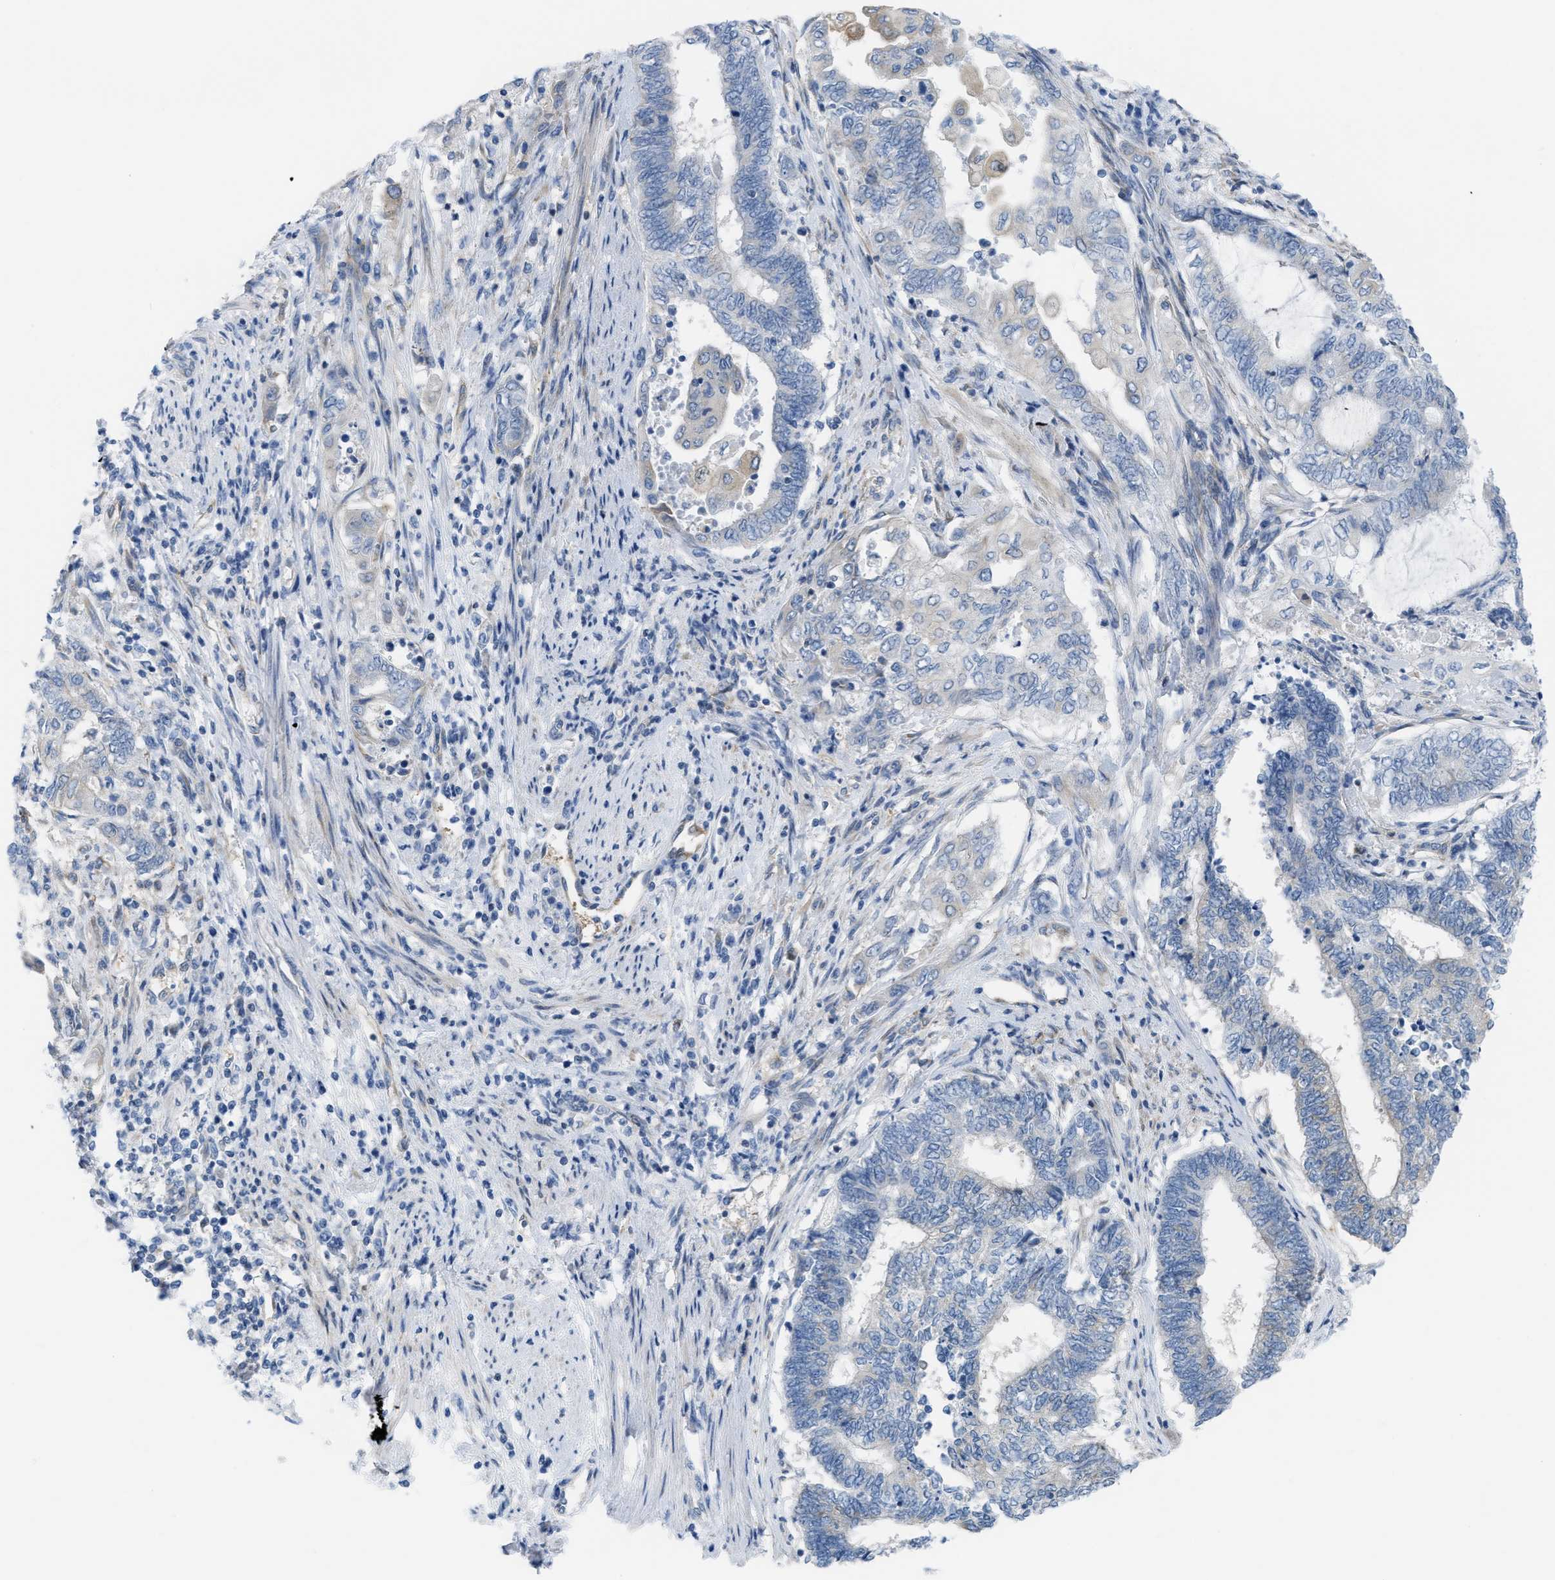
{"staining": {"intensity": "negative", "quantity": "none", "location": "none"}, "tissue": "endometrial cancer", "cell_type": "Tumor cells", "image_type": "cancer", "snomed": [{"axis": "morphology", "description": "Adenocarcinoma, NOS"}, {"axis": "topography", "description": "Uterus"}, {"axis": "topography", "description": "Endometrium"}], "caption": "Image shows no significant protein staining in tumor cells of endometrial cancer.", "gene": "ASGR1", "patient": {"sex": "female", "age": 70}}